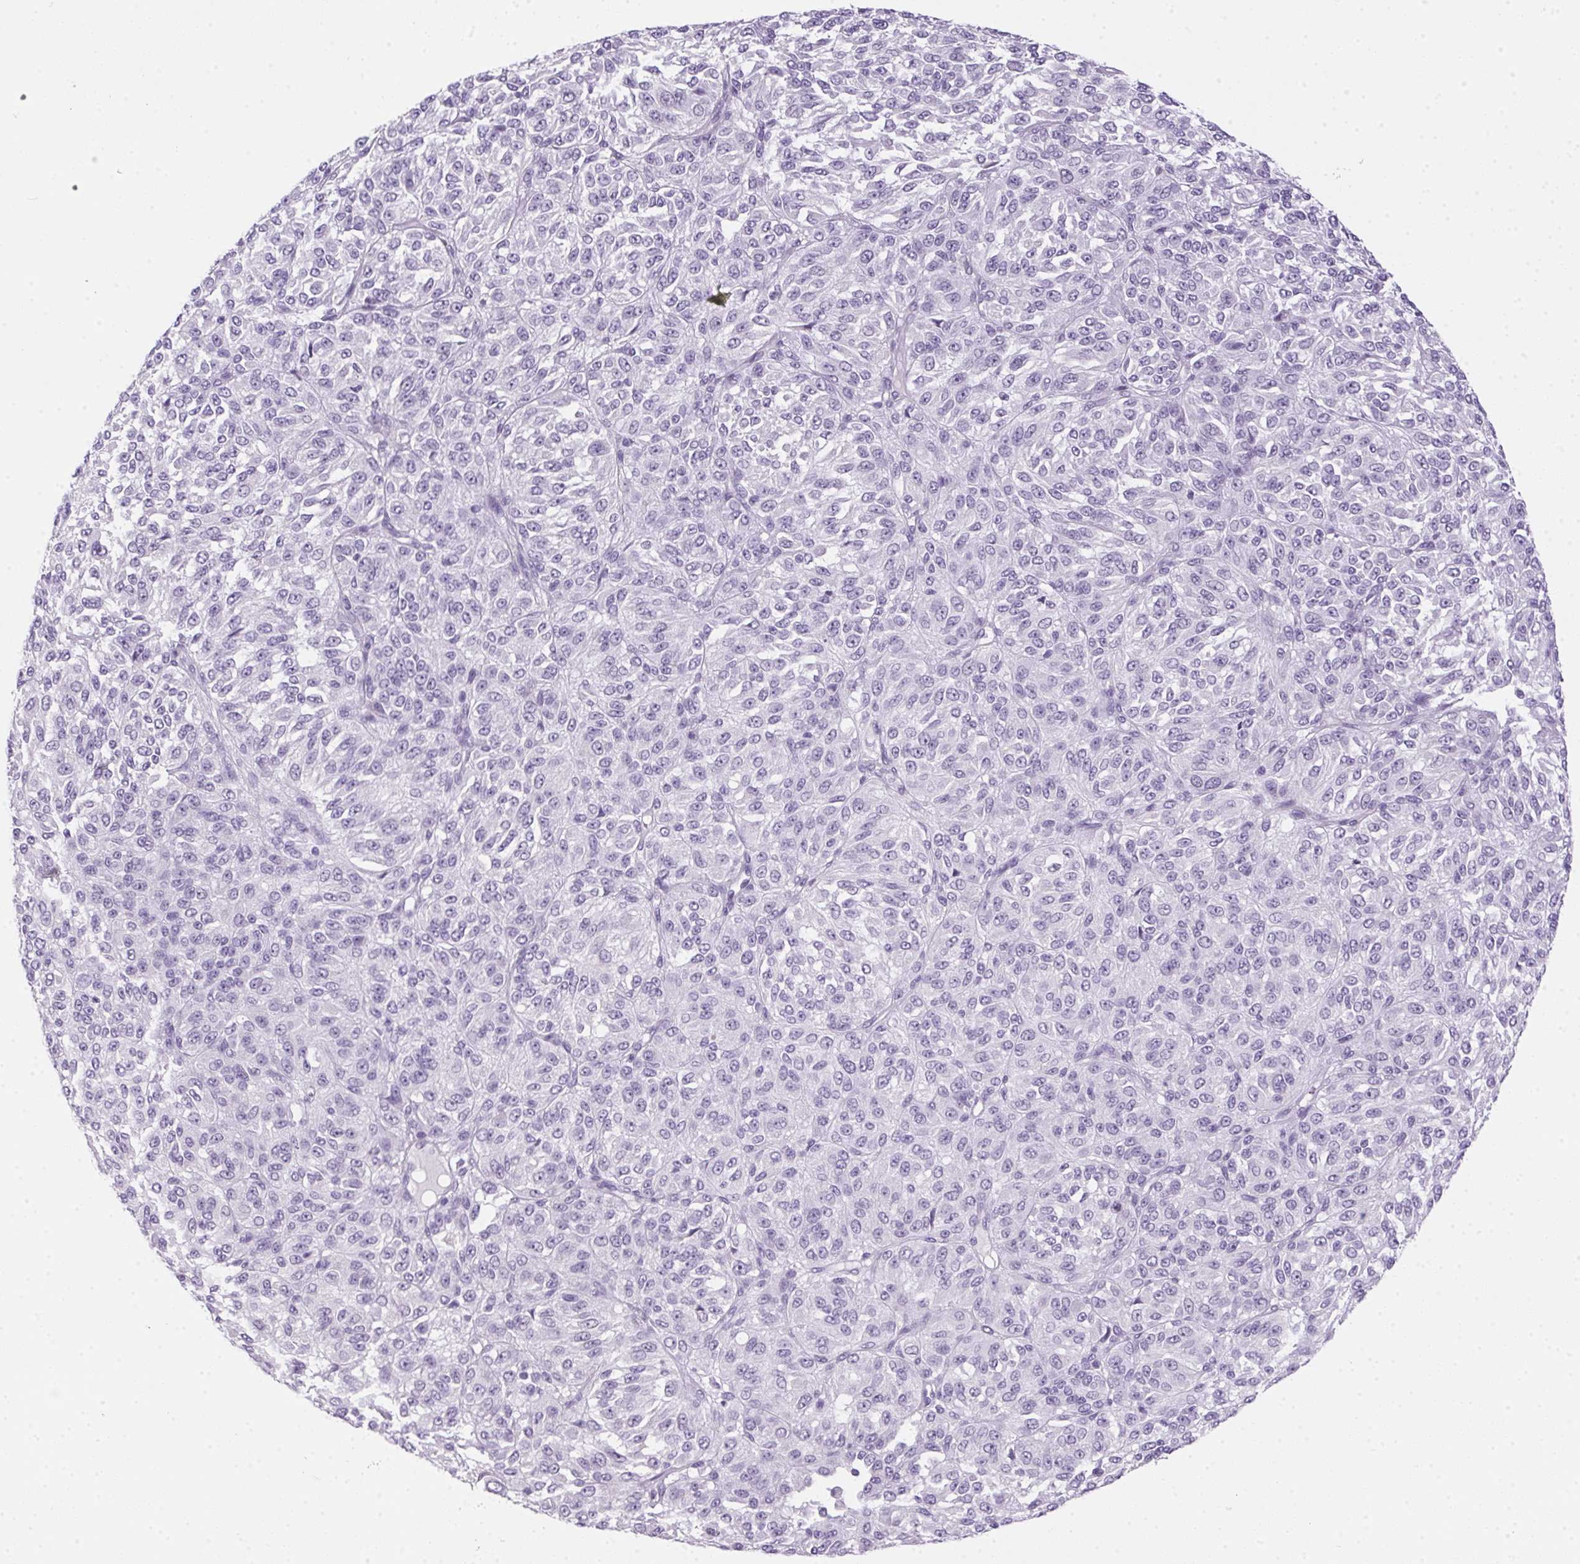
{"staining": {"intensity": "negative", "quantity": "none", "location": "none"}, "tissue": "melanoma", "cell_type": "Tumor cells", "image_type": "cancer", "snomed": [{"axis": "morphology", "description": "Malignant melanoma, Metastatic site"}, {"axis": "topography", "description": "Brain"}], "caption": "Tumor cells show no significant expression in malignant melanoma (metastatic site). (Immunohistochemistry, brightfield microscopy, high magnification).", "gene": "POPDC2", "patient": {"sex": "female", "age": 56}}